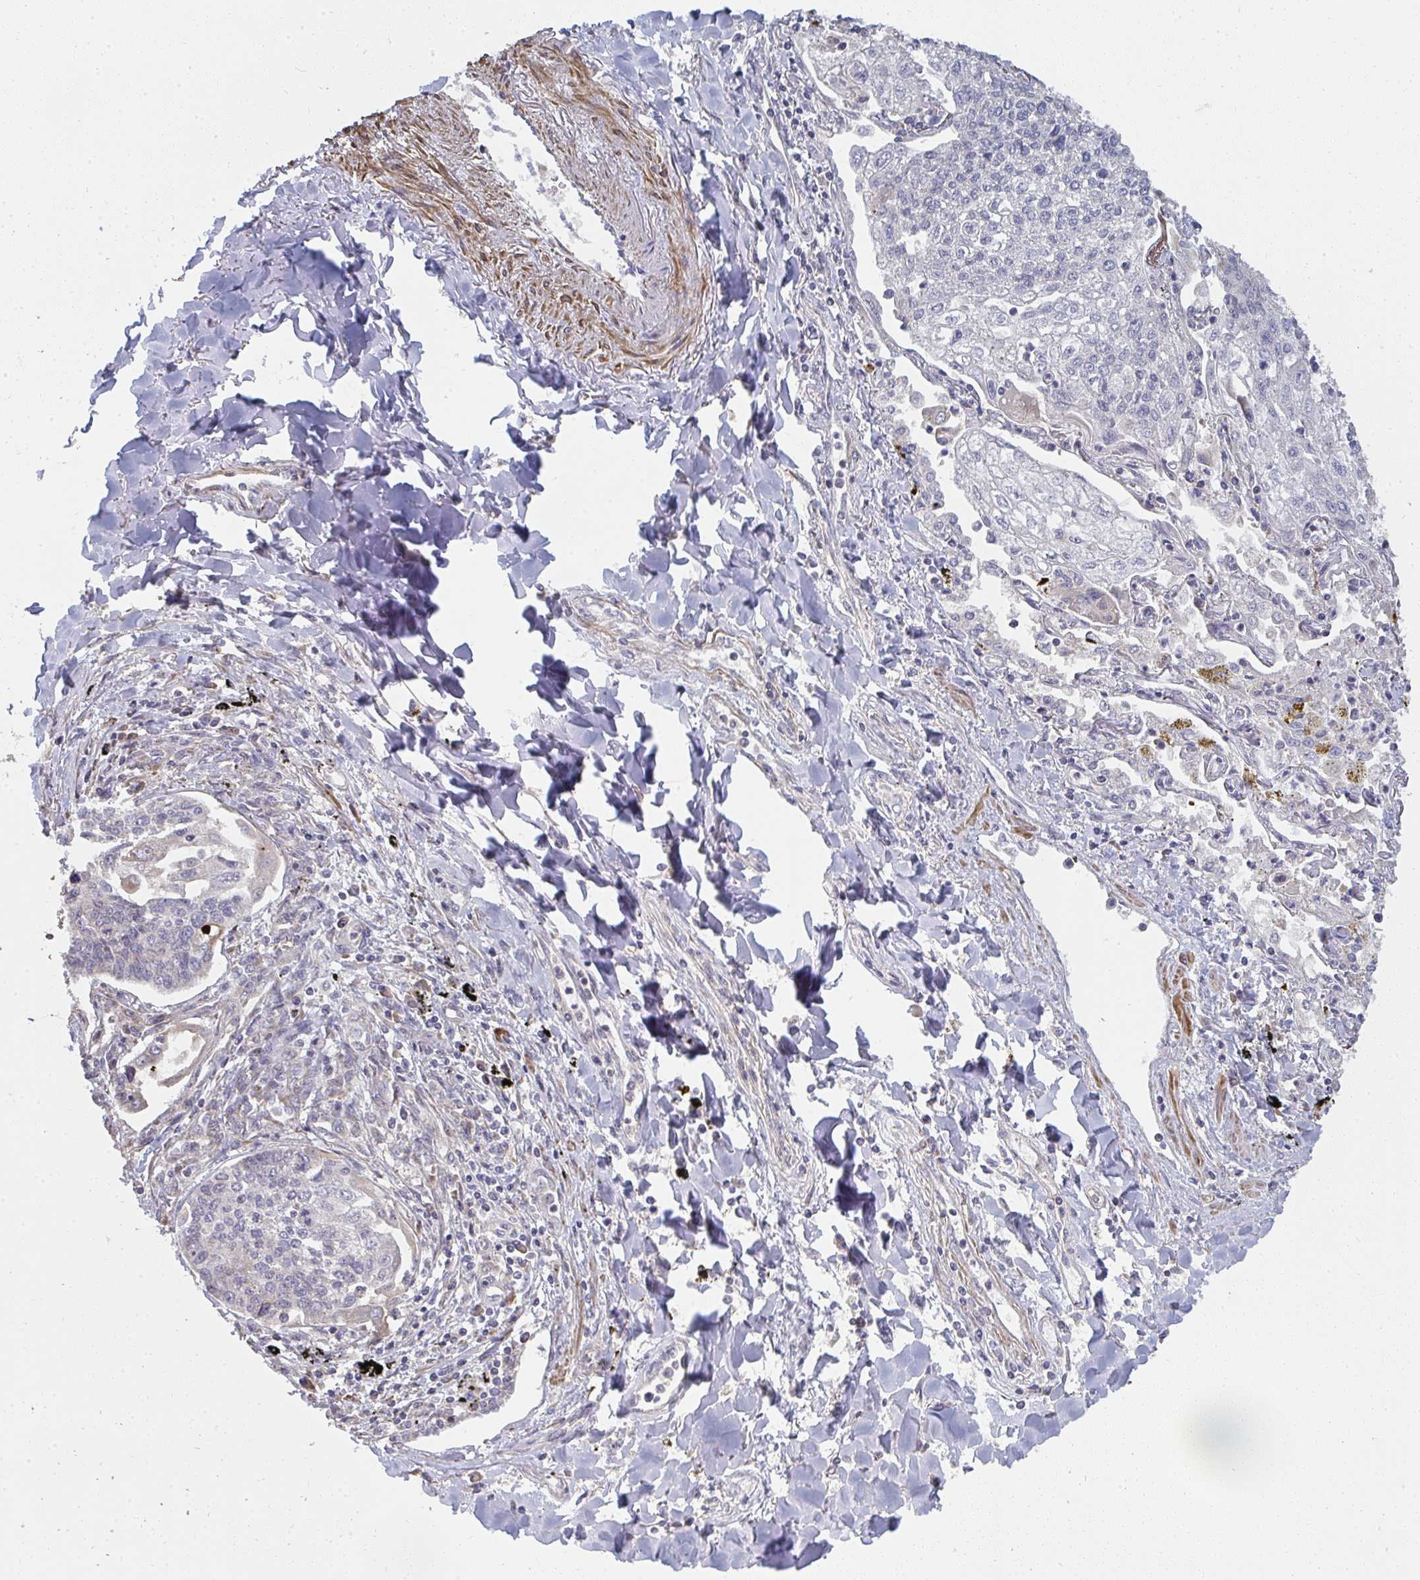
{"staining": {"intensity": "negative", "quantity": "none", "location": "none"}, "tissue": "lung cancer", "cell_type": "Tumor cells", "image_type": "cancer", "snomed": [{"axis": "morphology", "description": "Squamous cell carcinoma, NOS"}, {"axis": "topography", "description": "Lung"}], "caption": "A histopathology image of human lung cancer is negative for staining in tumor cells.", "gene": "ZFYVE28", "patient": {"sex": "male", "age": 74}}